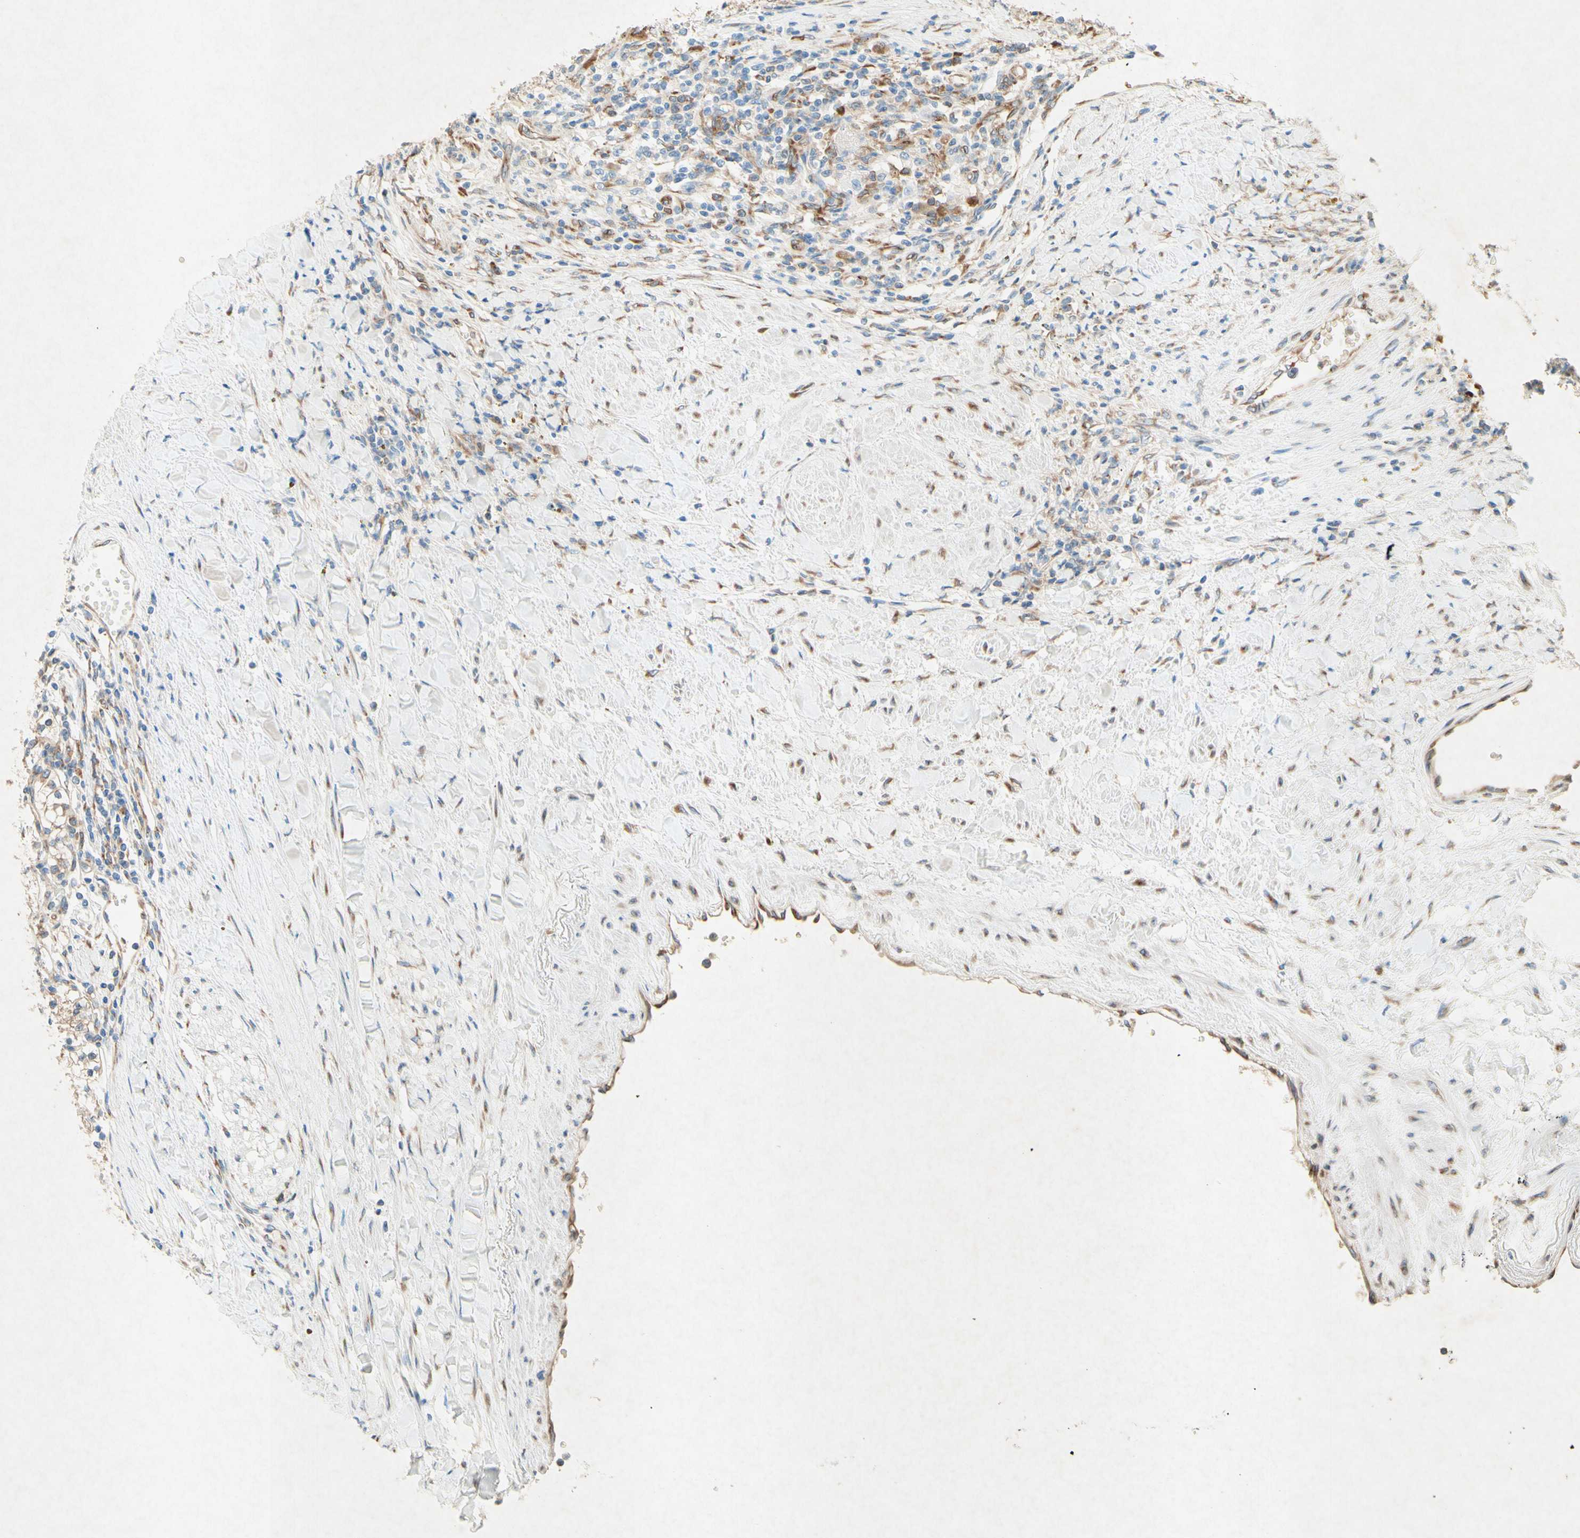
{"staining": {"intensity": "moderate", "quantity": "<25%", "location": "cytoplasmic/membranous"}, "tissue": "renal cancer", "cell_type": "Tumor cells", "image_type": "cancer", "snomed": [{"axis": "morphology", "description": "Adenocarcinoma, NOS"}, {"axis": "topography", "description": "Kidney"}], "caption": "High-power microscopy captured an immunohistochemistry histopathology image of renal cancer, revealing moderate cytoplasmic/membranous positivity in about <25% of tumor cells.", "gene": "PABPC1", "patient": {"sex": "male", "age": 68}}